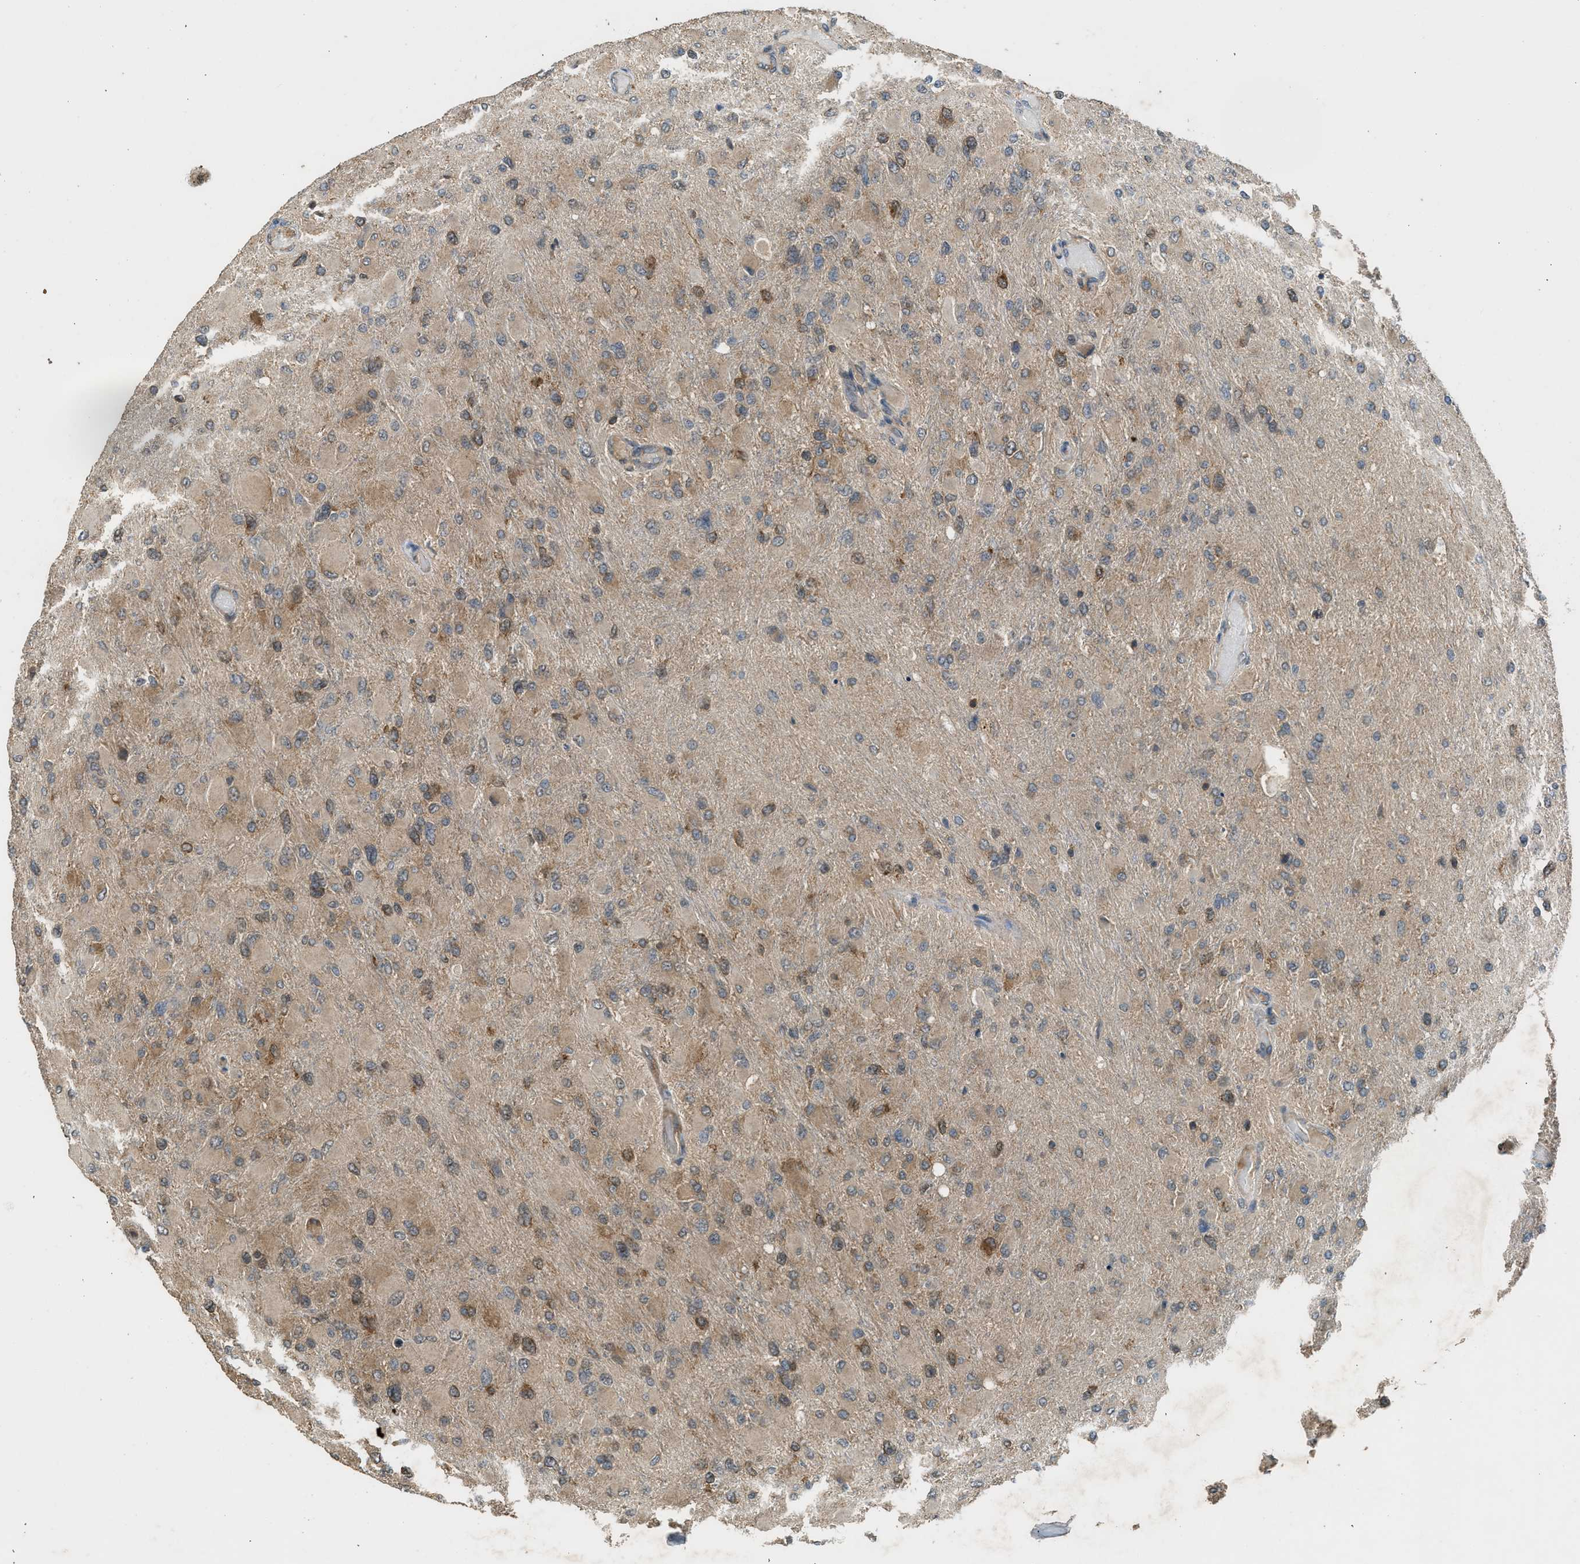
{"staining": {"intensity": "moderate", "quantity": "25%-75%", "location": "cytoplasmic/membranous"}, "tissue": "glioma", "cell_type": "Tumor cells", "image_type": "cancer", "snomed": [{"axis": "morphology", "description": "Glioma, malignant, High grade"}, {"axis": "topography", "description": "Cerebral cortex"}], "caption": "Immunohistochemistry micrograph of high-grade glioma (malignant) stained for a protein (brown), which exhibits medium levels of moderate cytoplasmic/membranous positivity in approximately 25%-75% of tumor cells.", "gene": "HIP1R", "patient": {"sex": "female", "age": 36}}